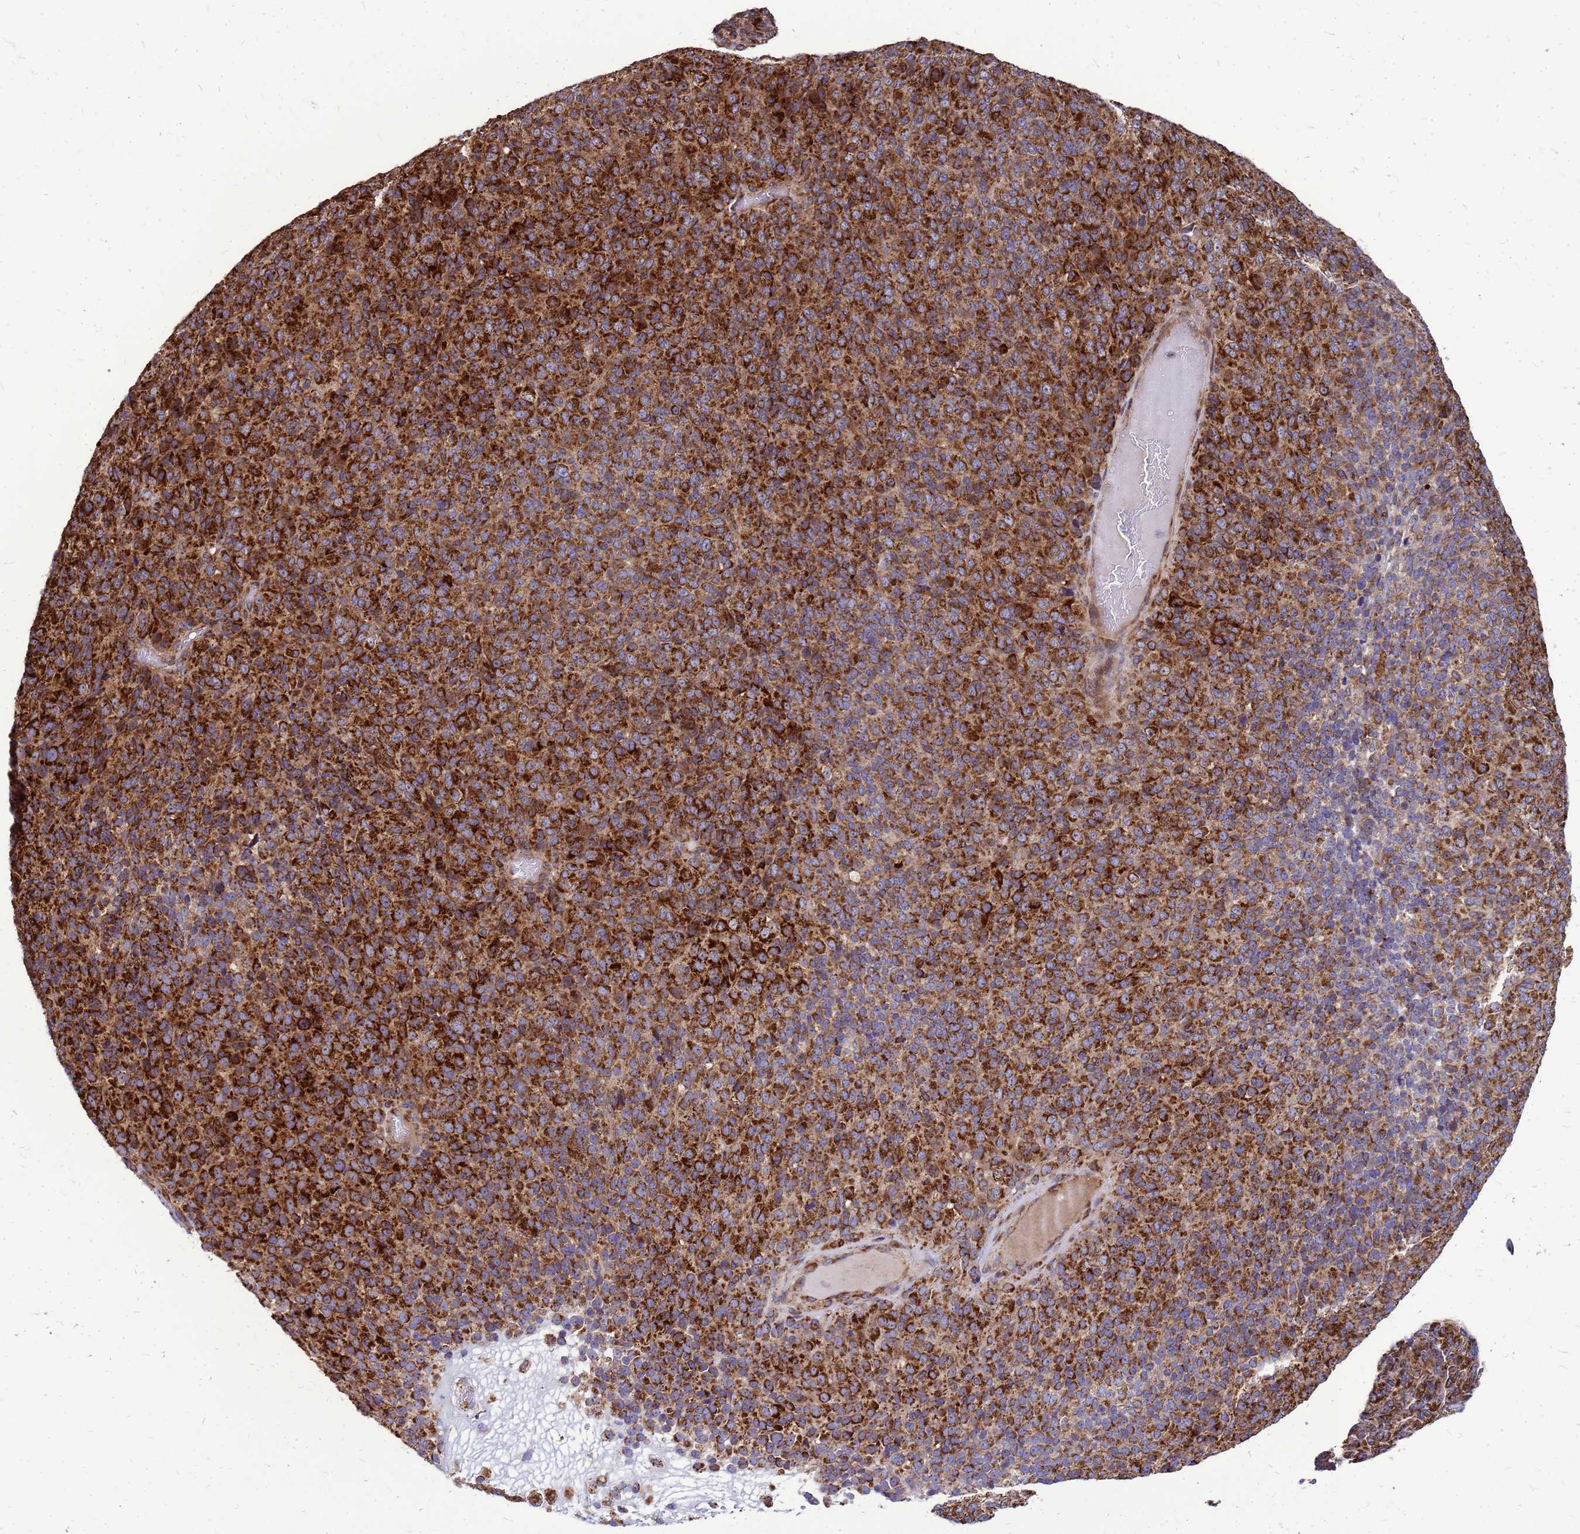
{"staining": {"intensity": "strong", "quantity": ">75%", "location": "cytoplasmic/membranous"}, "tissue": "melanoma", "cell_type": "Tumor cells", "image_type": "cancer", "snomed": [{"axis": "morphology", "description": "Malignant melanoma, Metastatic site"}, {"axis": "topography", "description": "Brain"}], "caption": "An immunohistochemistry (IHC) histopathology image of tumor tissue is shown. Protein staining in brown highlights strong cytoplasmic/membranous positivity in melanoma within tumor cells.", "gene": "FSTL4", "patient": {"sex": "female", "age": 56}}